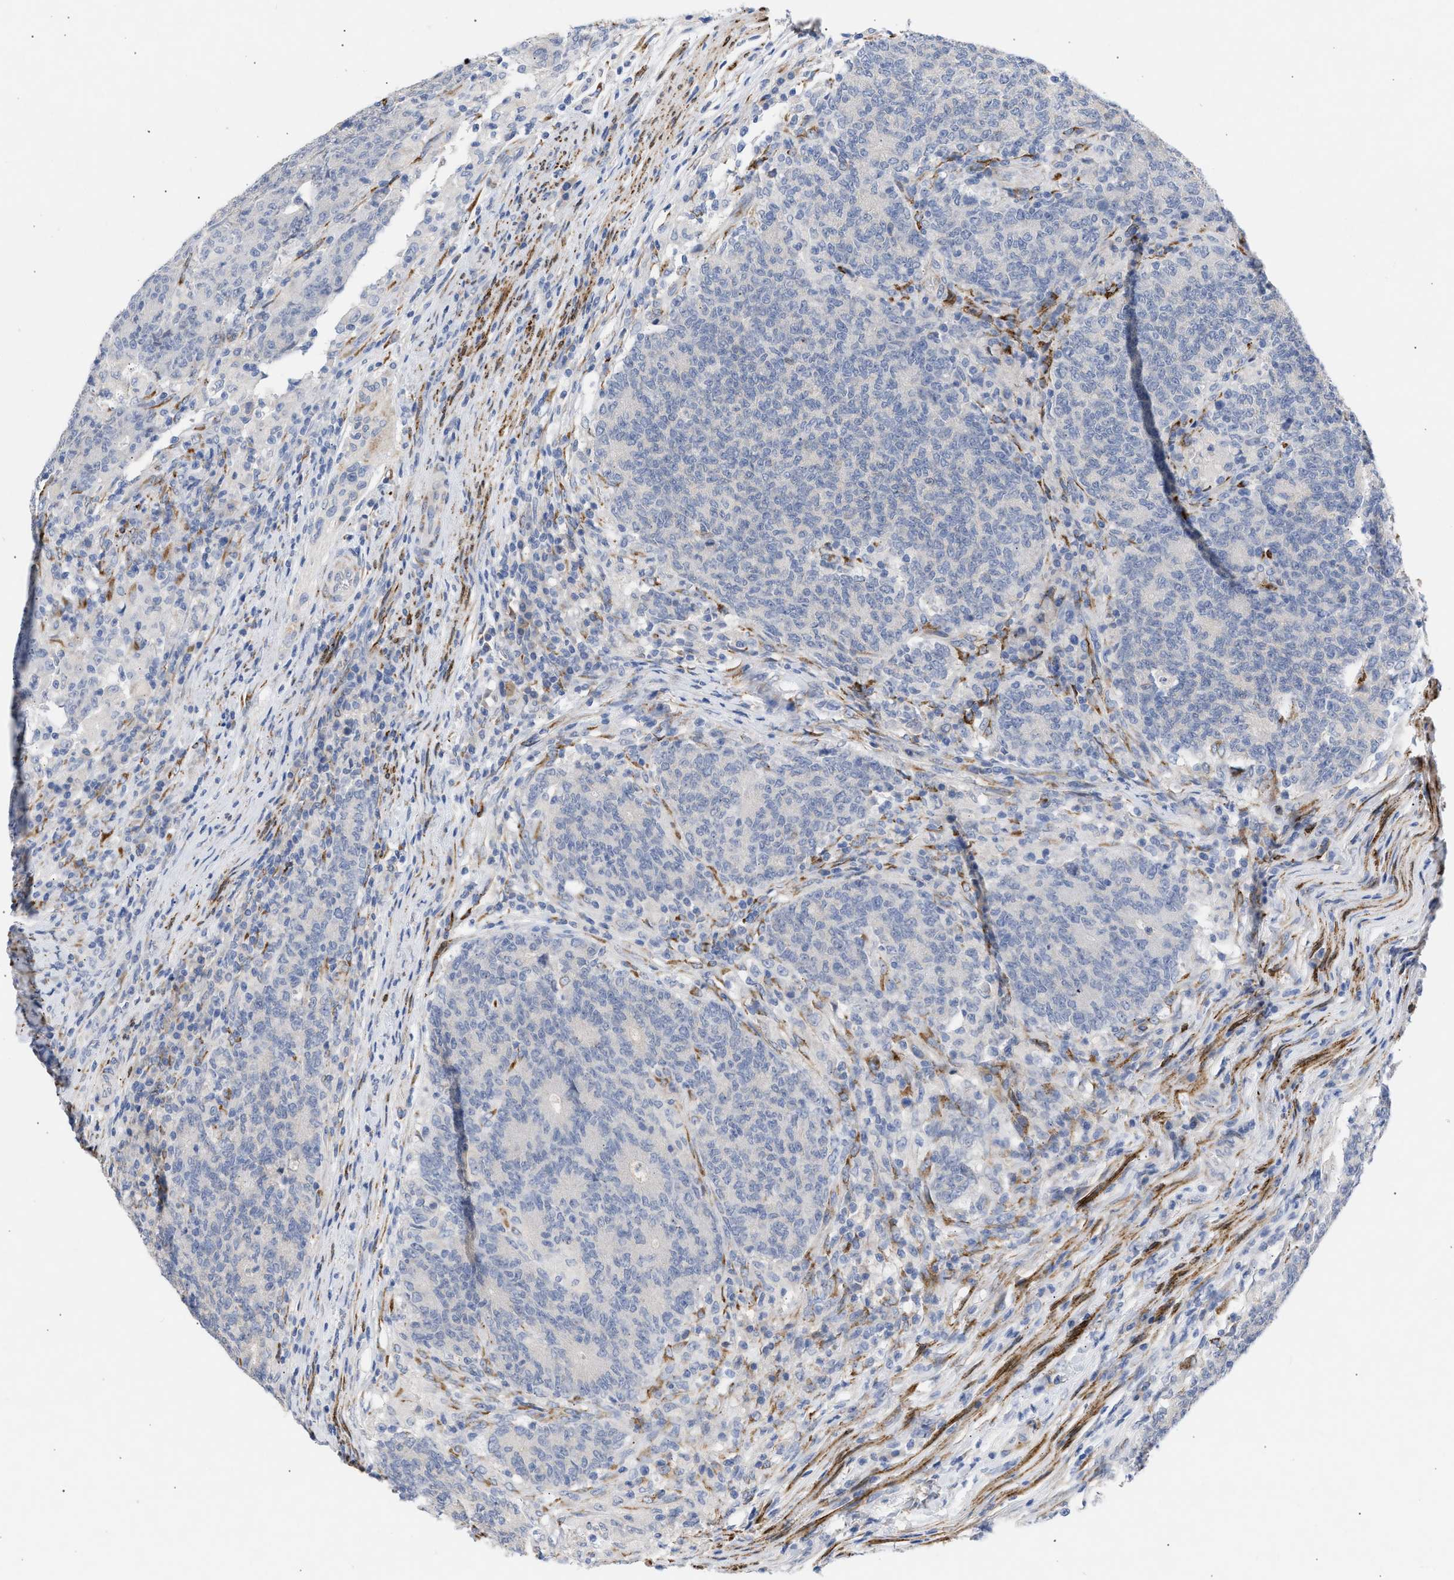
{"staining": {"intensity": "negative", "quantity": "none", "location": "none"}, "tissue": "colorectal cancer", "cell_type": "Tumor cells", "image_type": "cancer", "snomed": [{"axis": "morphology", "description": "Normal tissue, NOS"}, {"axis": "morphology", "description": "Adenocarcinoma, NOS"}, {"axis": "topography", "description": "Colon"}], "caption": "Immunohistochemistry micrograph of human adenocarcinoma (colorectal) stained for a protein (brown), which displays no expression in tumor cells.", "gene": "SELENOM", "patient": {"sex": "female", "age": 75}}